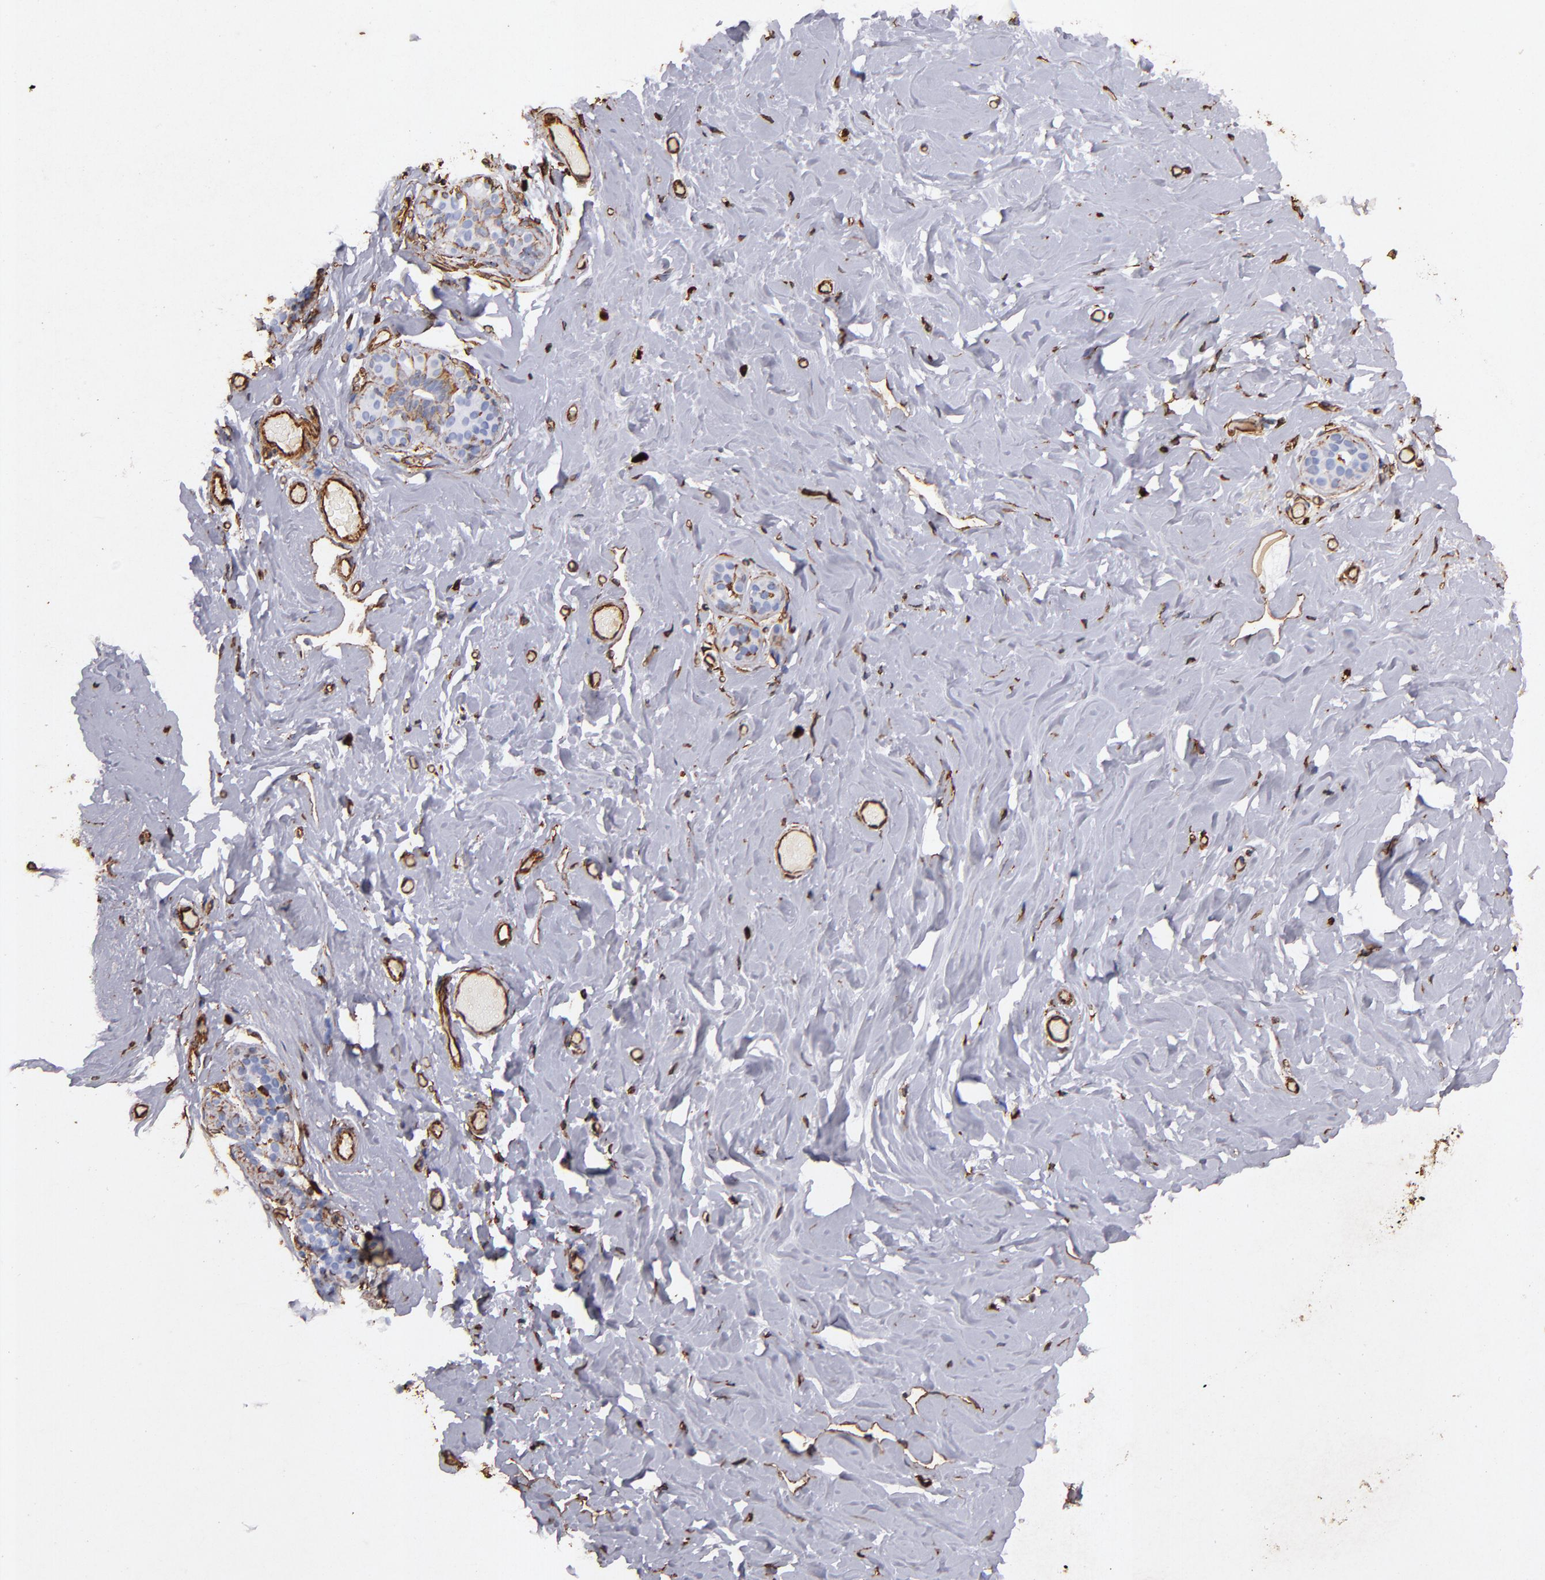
{"staining": {"intensity": "moderate", "quantity": "<25%", "location": "cytoplasmic/membranous"}, "tissue": "breast", "cell_type": "Glandular cells", "image_type": "normal", "snomed": [{"axis": "morphology", "description": "Normal tissue, NOS"}, {"axis": "topography", "description": "Breast"}], "caption": "Protein expression analysis of unremarkable human breast reveals moderate cytoplasmic/membranous expression in approximately <25% of glandular cells. Using DAB (brown) and hematoxylin (blue) stains, captured at high magnification using brightfield microscopy.", "gene": "VIM", "patient": {"sex": "female", "age": 75}}